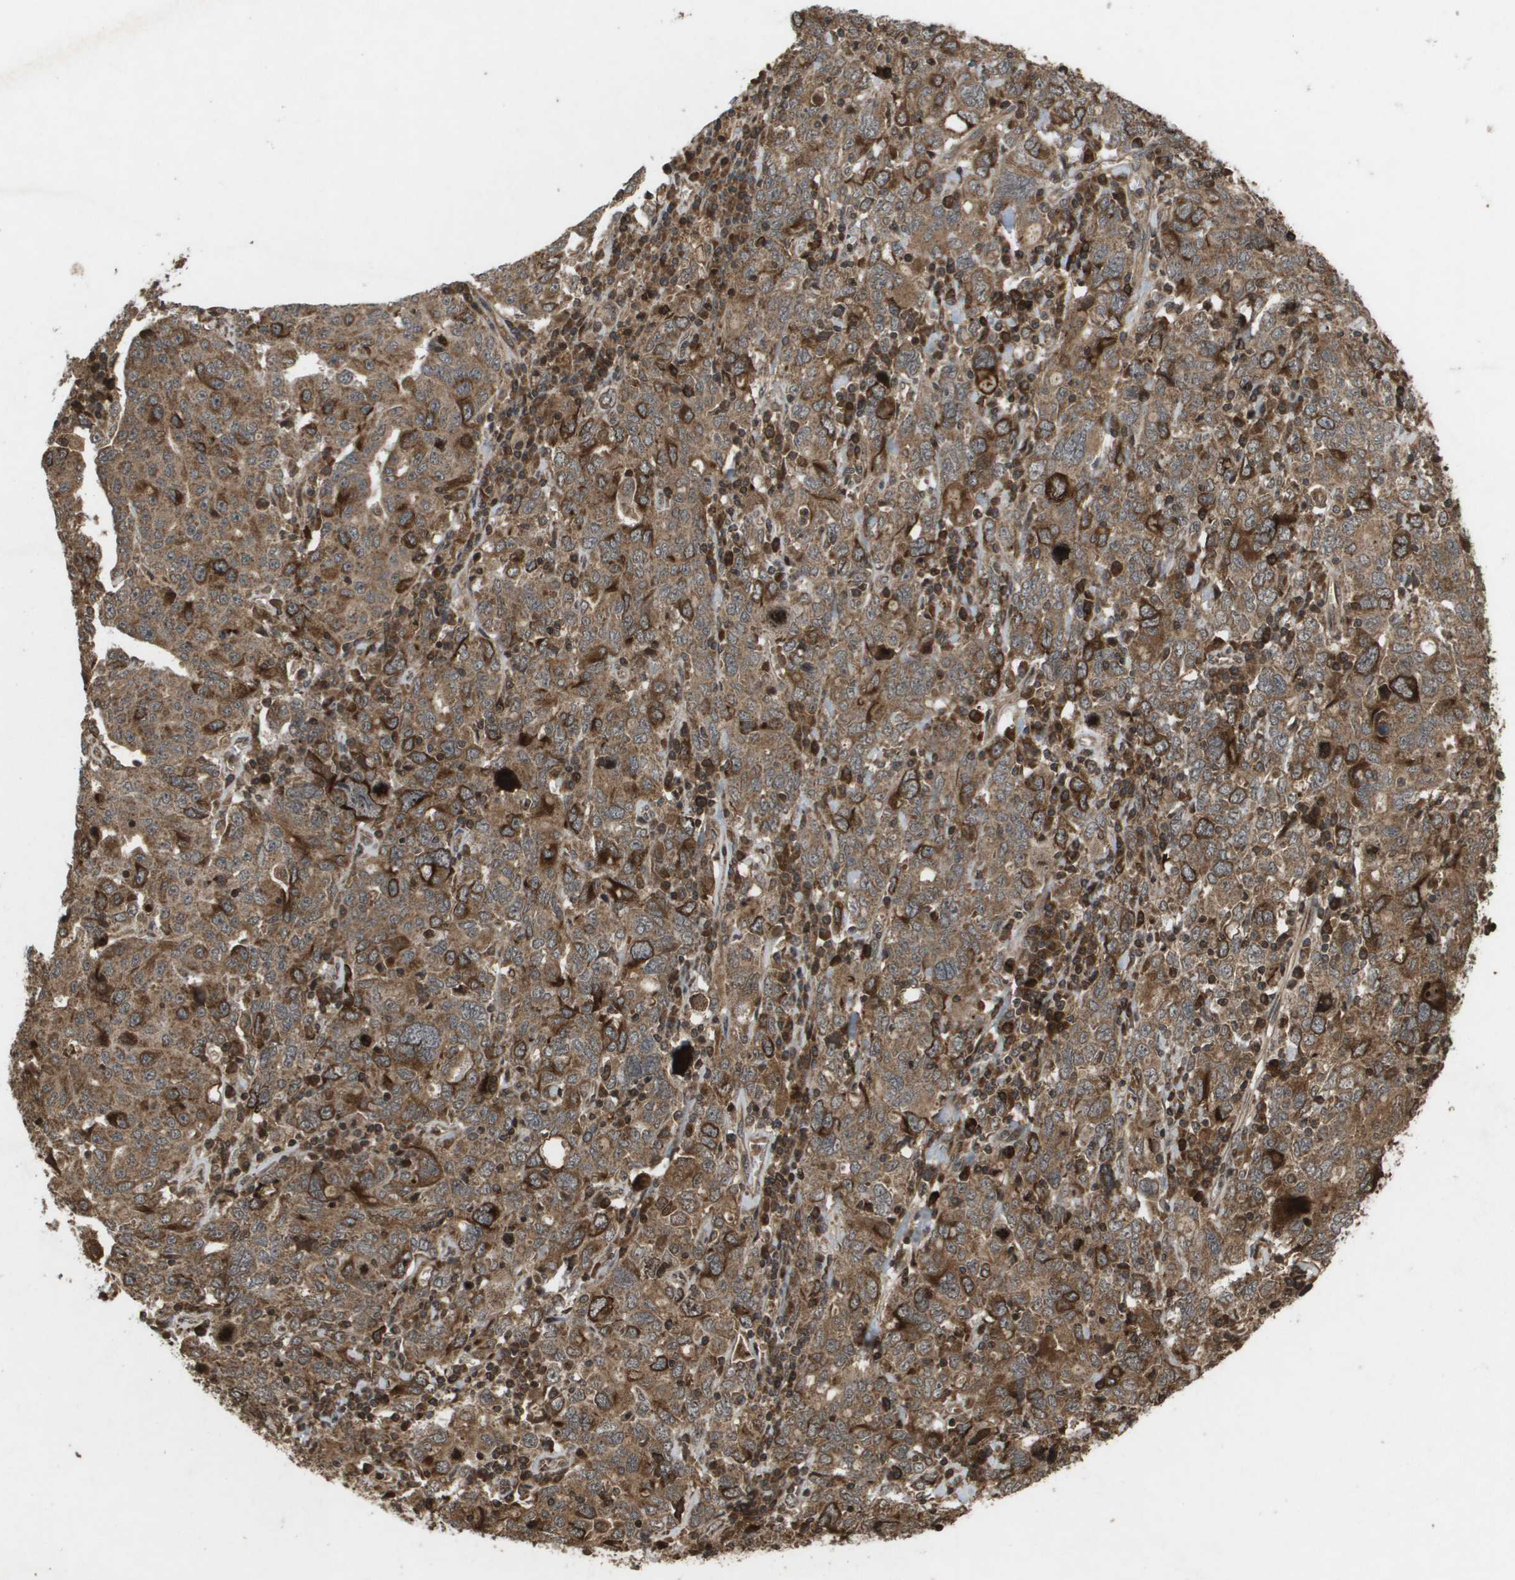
{"staining": {"intensity": "strong", "quantity": ">75%", "location": "cytoplasmic/membranous"}, "tissue": "ovarian cancer", "cell_type": "Tumor cells", "image_type": "cancer", "snomed": [{"axis": "morphology", "description": "Carcinoma, endometroid"}, {"axis": "topography", "description": "Ovary"}], "caption": "A high-resolution micrograph shows IHC staining of ovarian cancer, which displays strong cytoplasmic/membranous staining in about >75% of tumor cells.", "gene": "KIF11", "patient": {"sex": "female", "age": 62}}